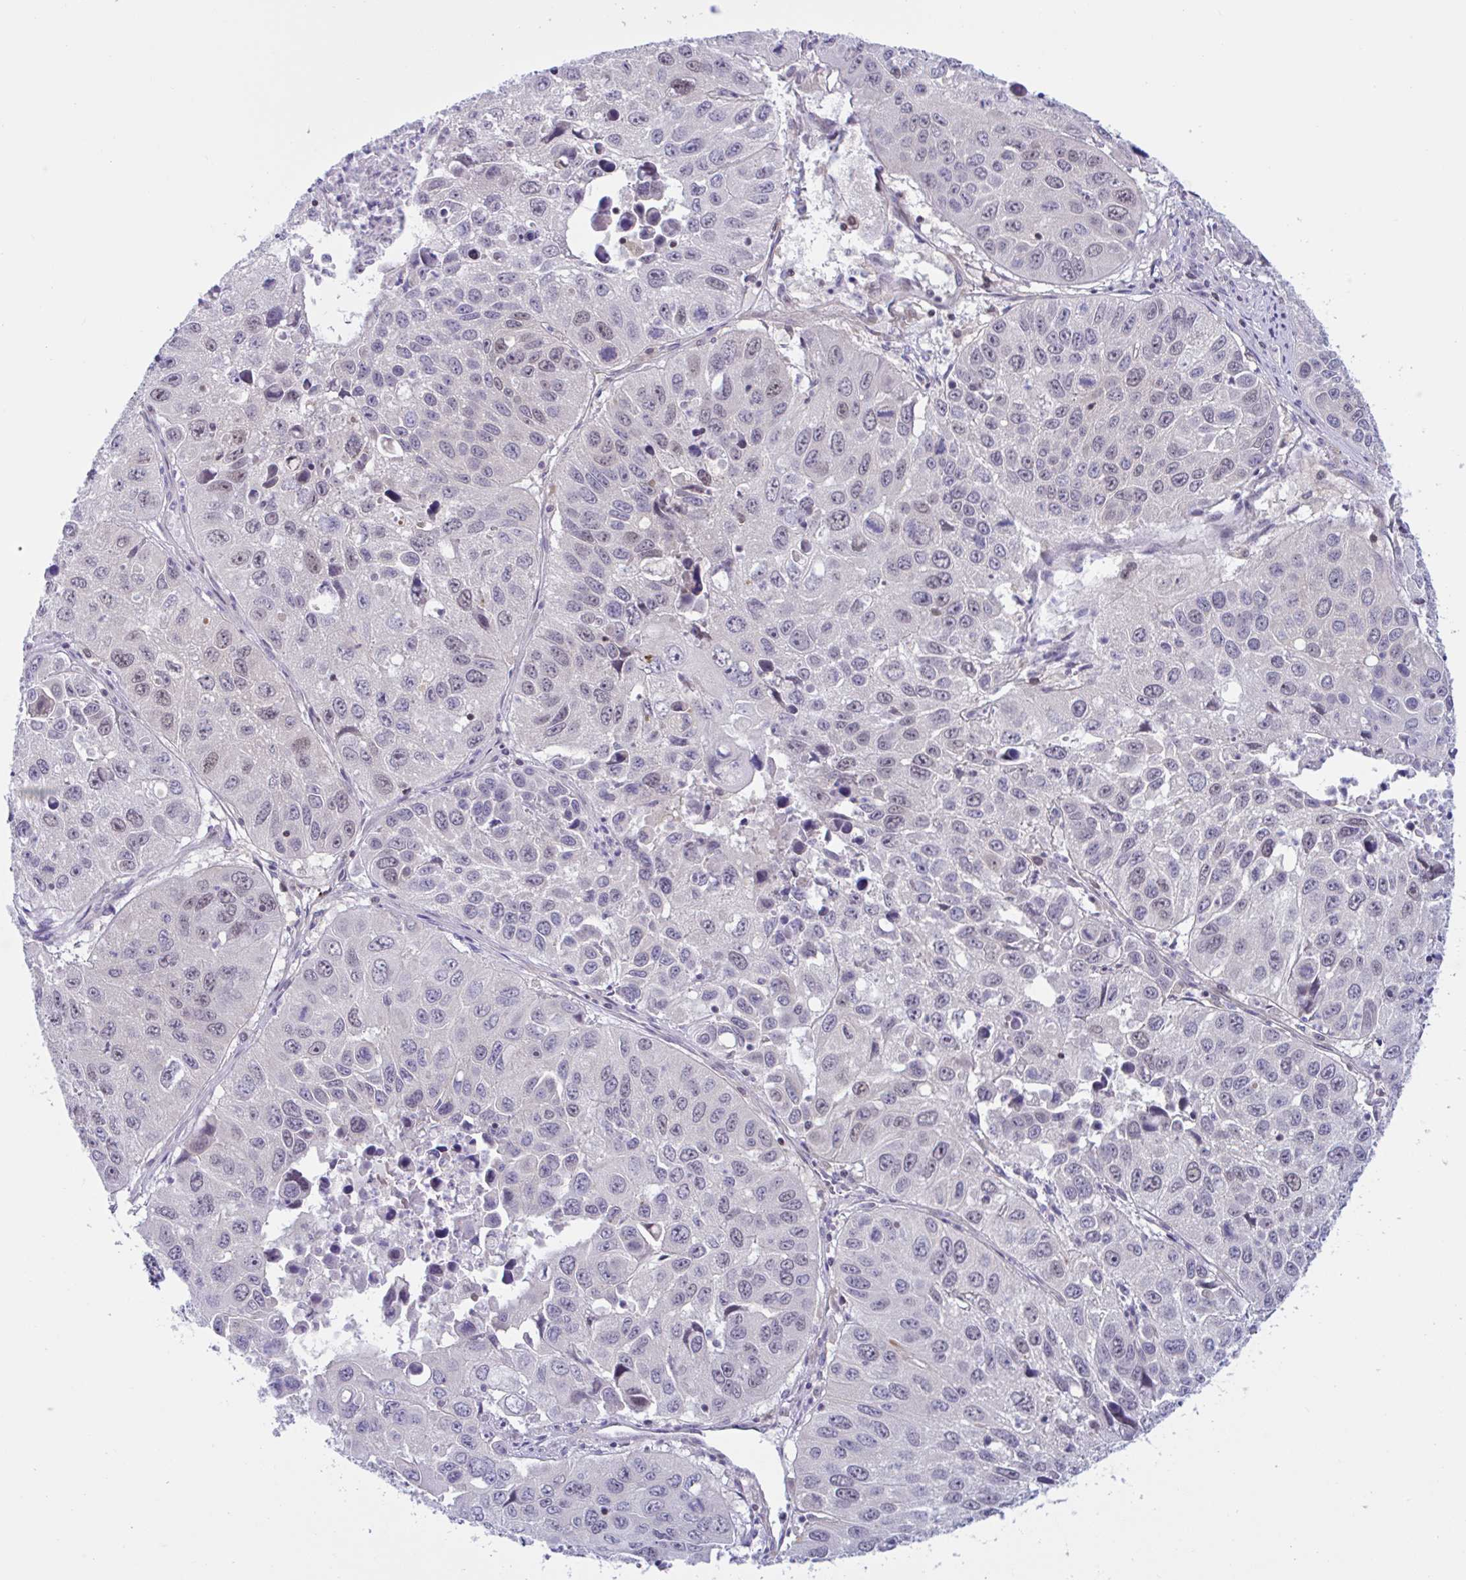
{"staining": {"intensity": "negative", "quantity": "none", "location": "none"}, "tissue": "lung cancer", "cell_type": "Tumor cells", "image_type": "cancer", "snomed": [{"axis": "morphology", "description": "Squamous cell carcinoma, NOS"}, {"axis": "topography", "description": "Lung"}], "caption": "Squamous cell carcinoma (lung) was stained to show a protein in brown. There is no significant positivity in tumor cells.", "gene": "SNX11", "patient": {"sex": "female", "age": 61}}